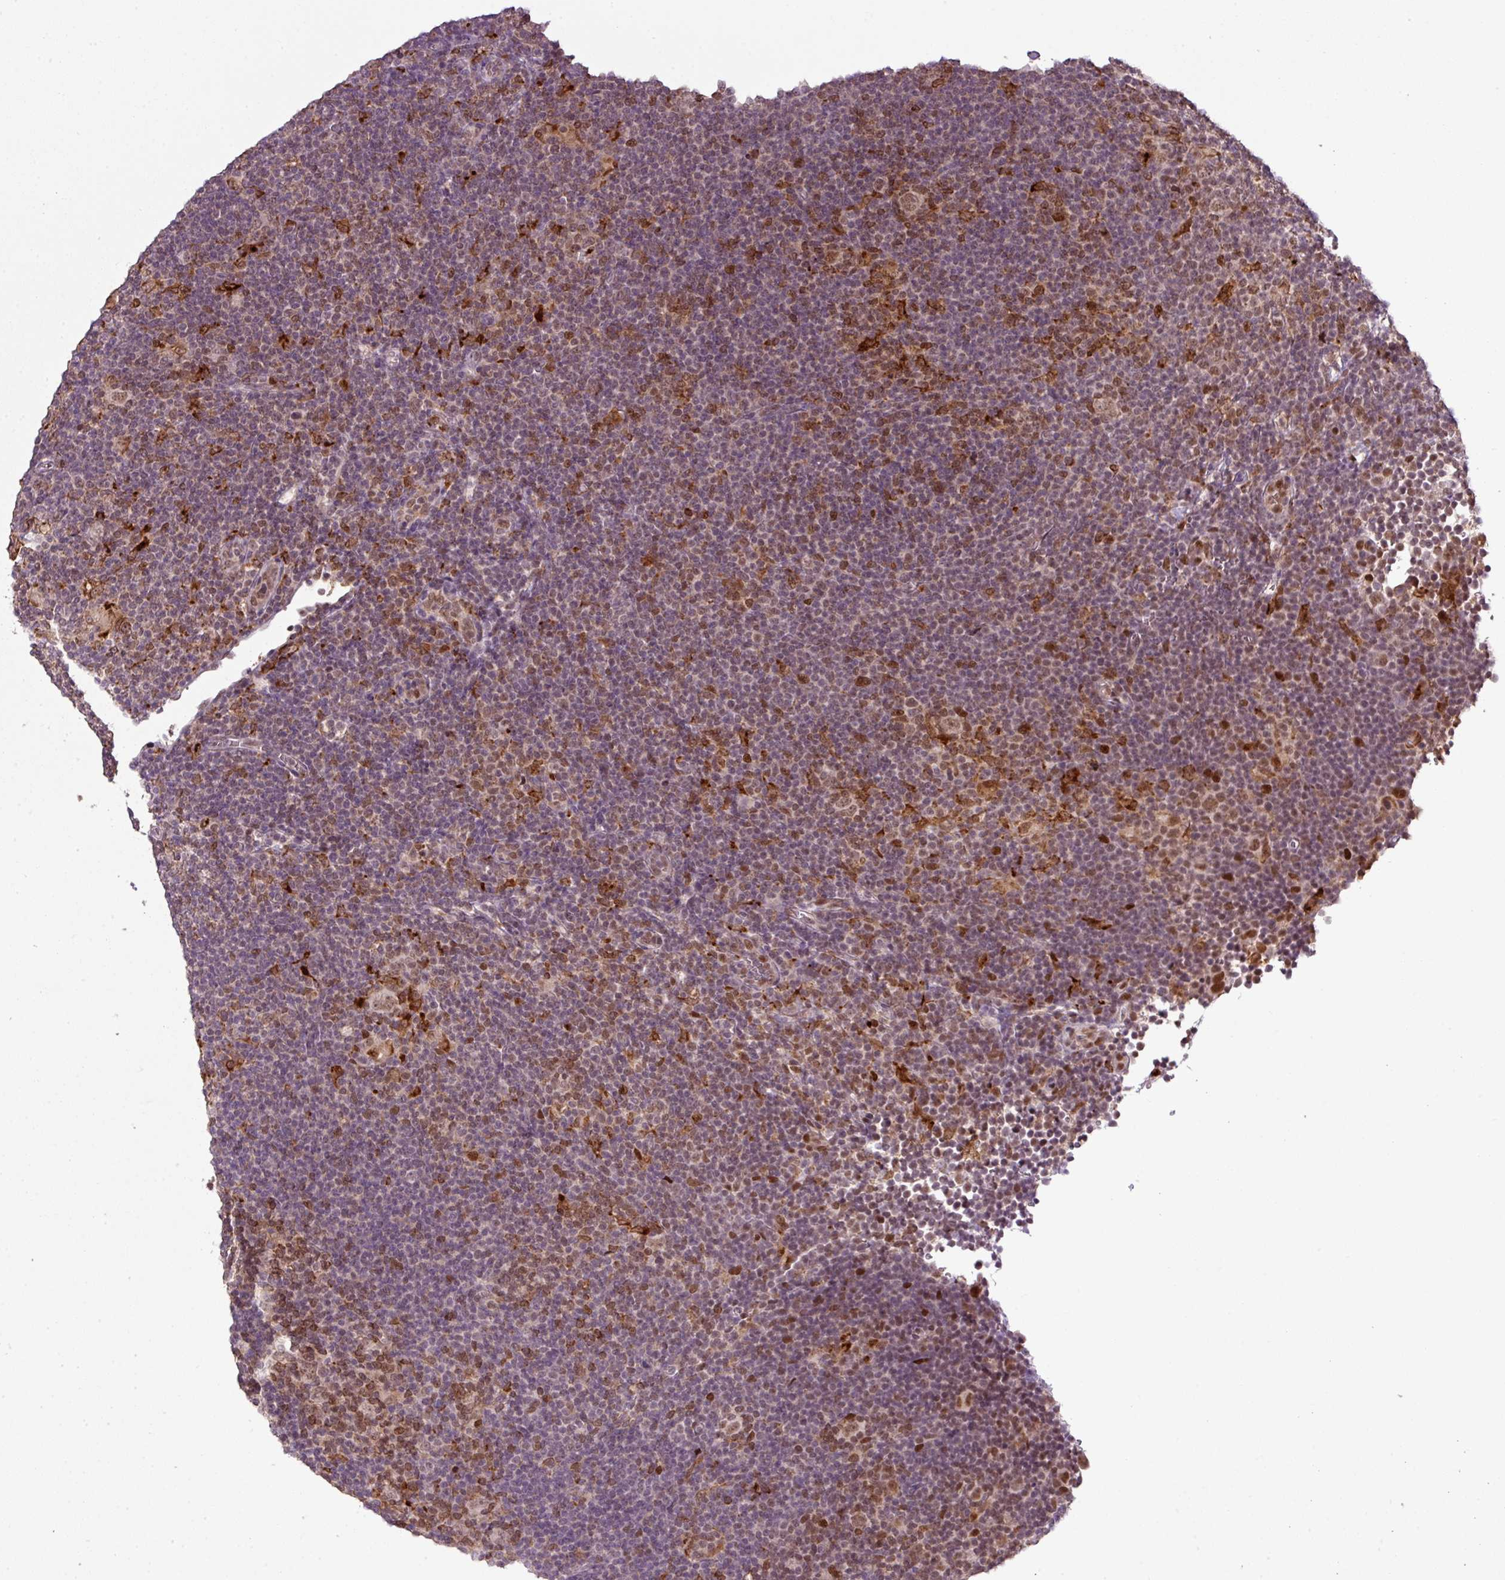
{"staining": {"intensity": "moderate", "quantity": ">75%", "location": "nuclear"}, "tissue": "lymphoma", "cell_type": "Tumor cells", "image_type": "cancer", "snomed": [{"axis": "morphology", "description": "Hodgkin's disease, NOS"}, {"axis": "topography", "description": "Lymph node"}], "caption": "Immunohistochemical staining of human lymphoma reveals medium levels of moderate nuclear protein expression in approximately >75% of tumor cells.", "gene": "SMCO4", "patient": {"sex": "female", "age": 57}}